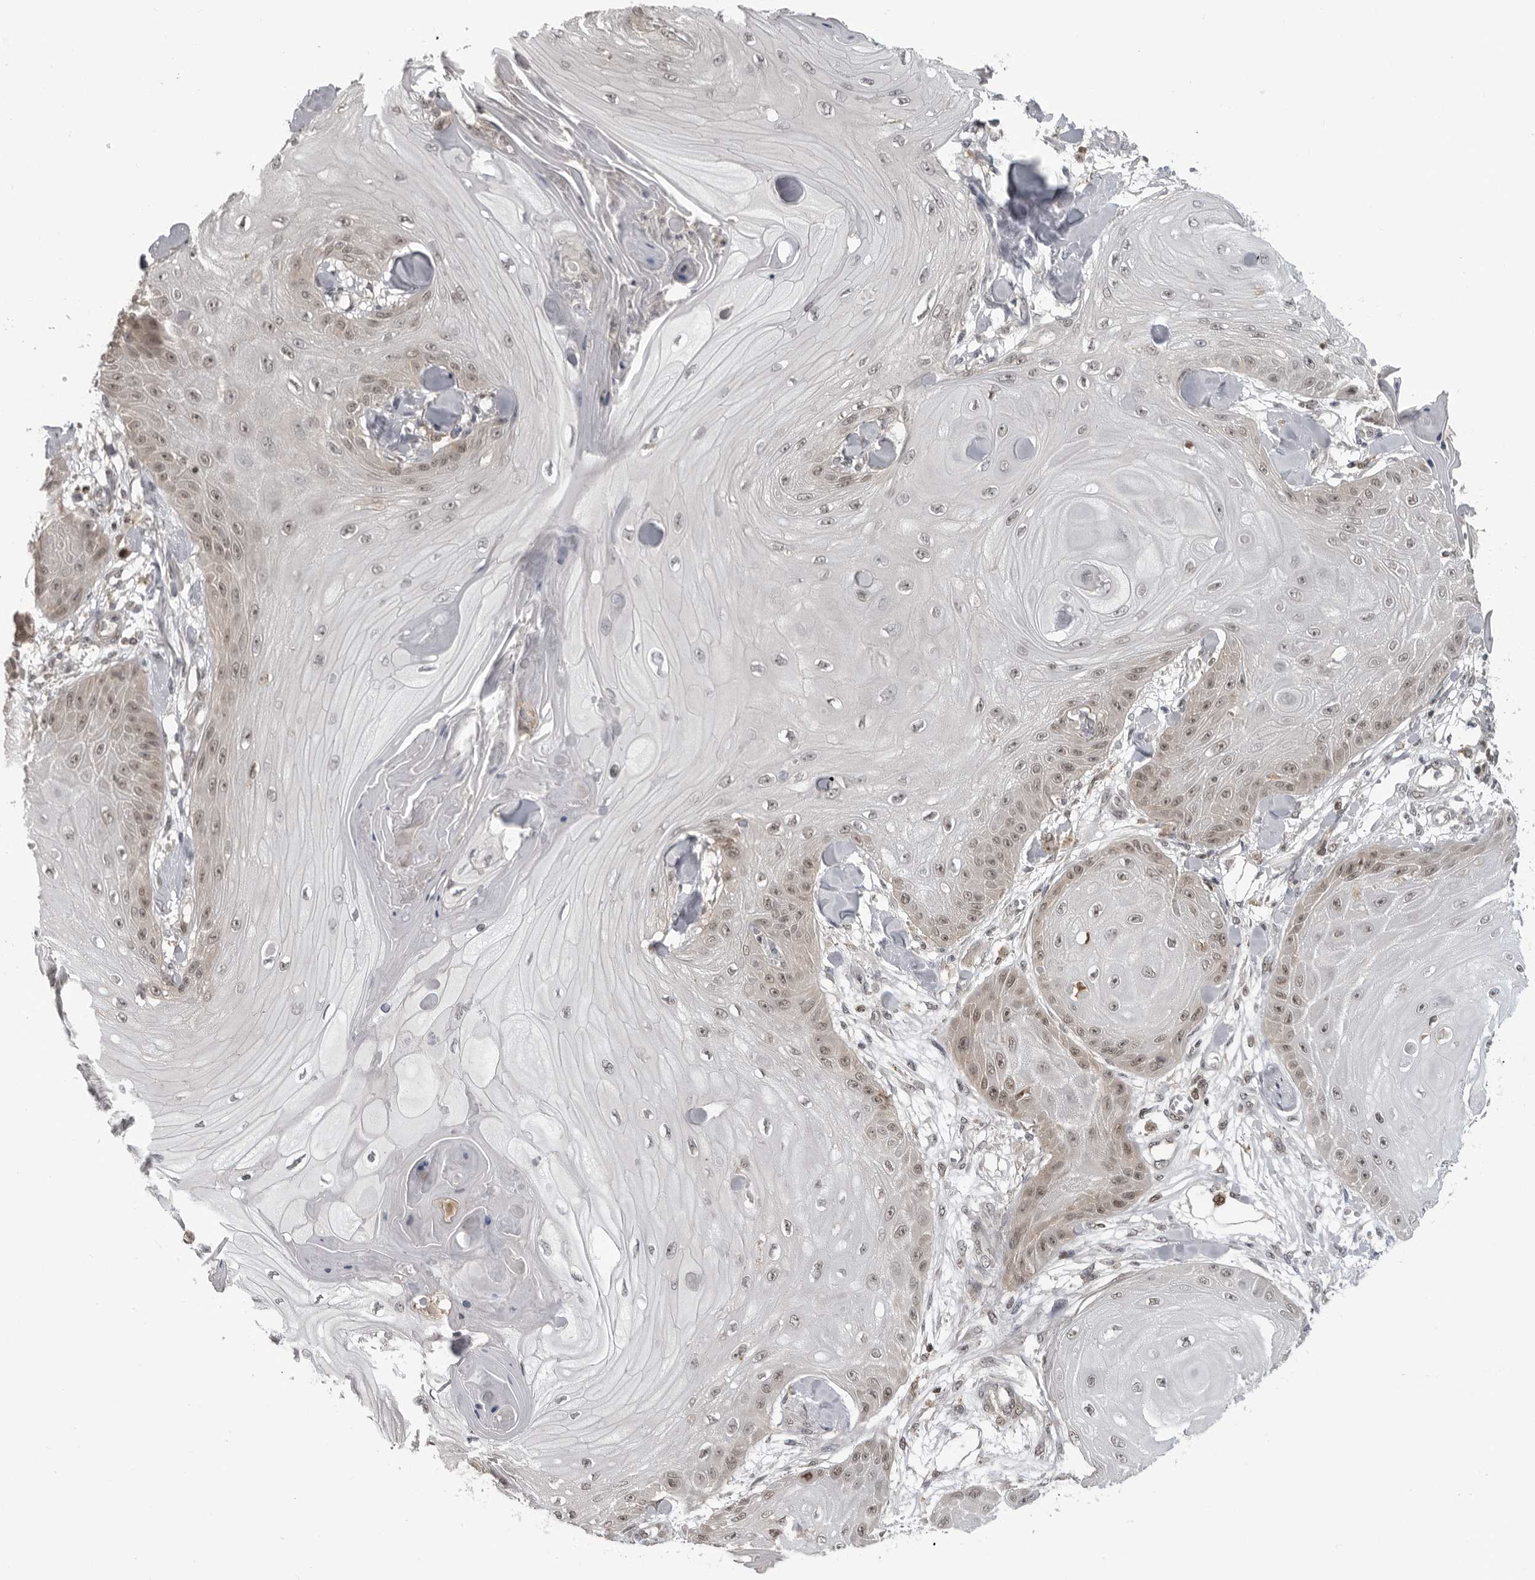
{"staining": {"intensity": "weak", "quantity": "25%-75%", "location": "cytoplasmic/membranous,nuclear"}, "tissue": "skin cancer", "cell_type": "Tumor cells", "image_type": "cancer", "snomed": [{"axis": "morphology", "description": "Squamous cell carcinoma, NOS"}, {"axis": "topography", "description": "Skin"}], "caption": "High-power microscopy captured an IHC image of skin cancer (squamous cell carcinoma), revealing weak cytoplasmic/membranous and nuclear staining in approximately 25%-75% of tumor cells. (DAB IHC, brown staining for protein, blue staining for nuclei).", "gene": "PDCL3", "patient": {"sex": "male", "age": 74}}